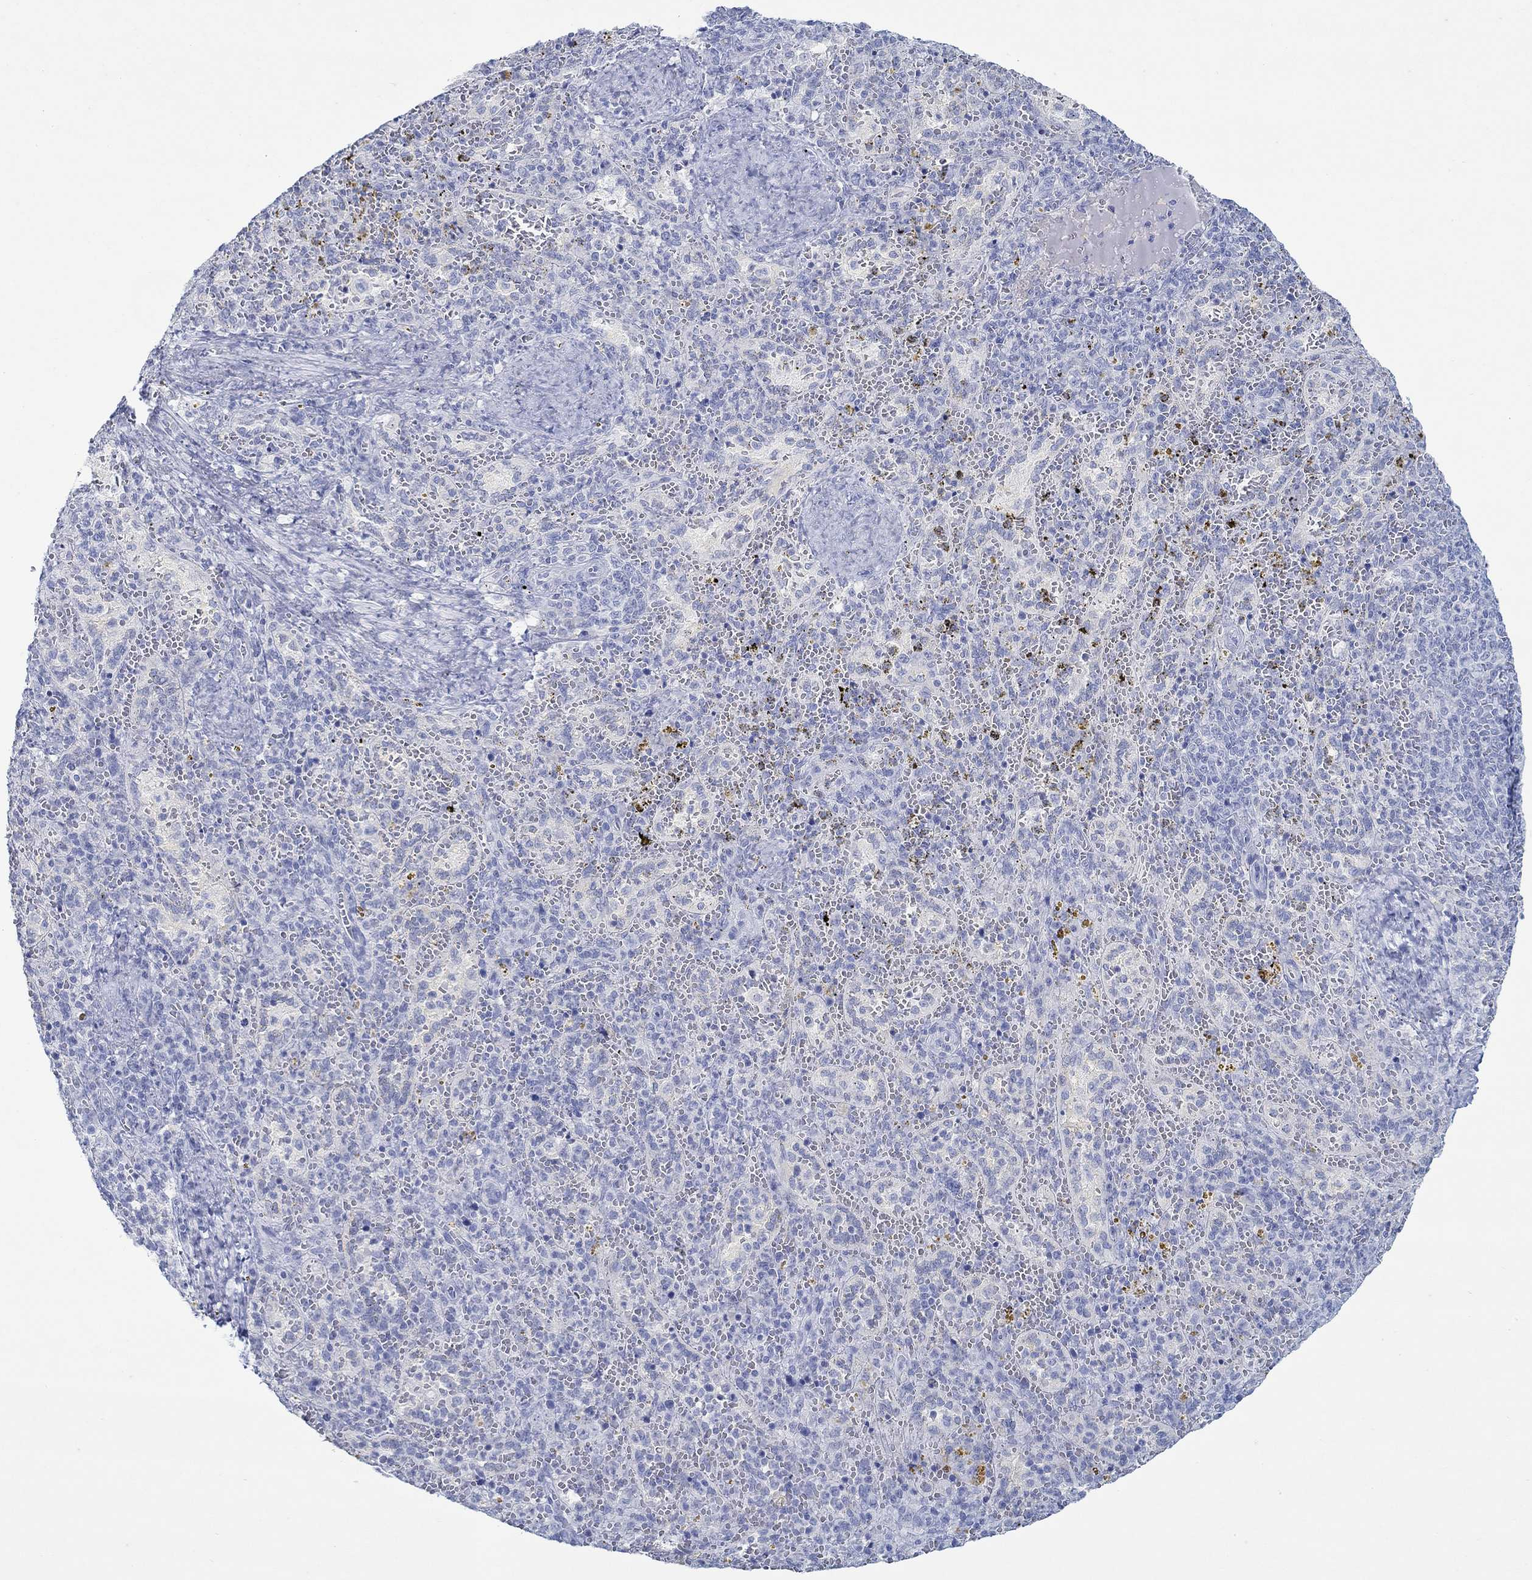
{"staining": {"intensity": "negative", "quantity": "none", "location": "none"}, "tissue": "spleen", "cell_type": "Cells in red pulp", "image_type": "normal", "snomed": [{"axis": "morphology", "description": "Normal tissue, NOS"}, {"axis": "topography", "description": "Spleen"}], "caption": "Immunohistochemistry of unremarkable human spleen exhibits no expression in cells in red pulp.", "gene": "PAX9", "patient": {"sex": "female", "age": 50}}